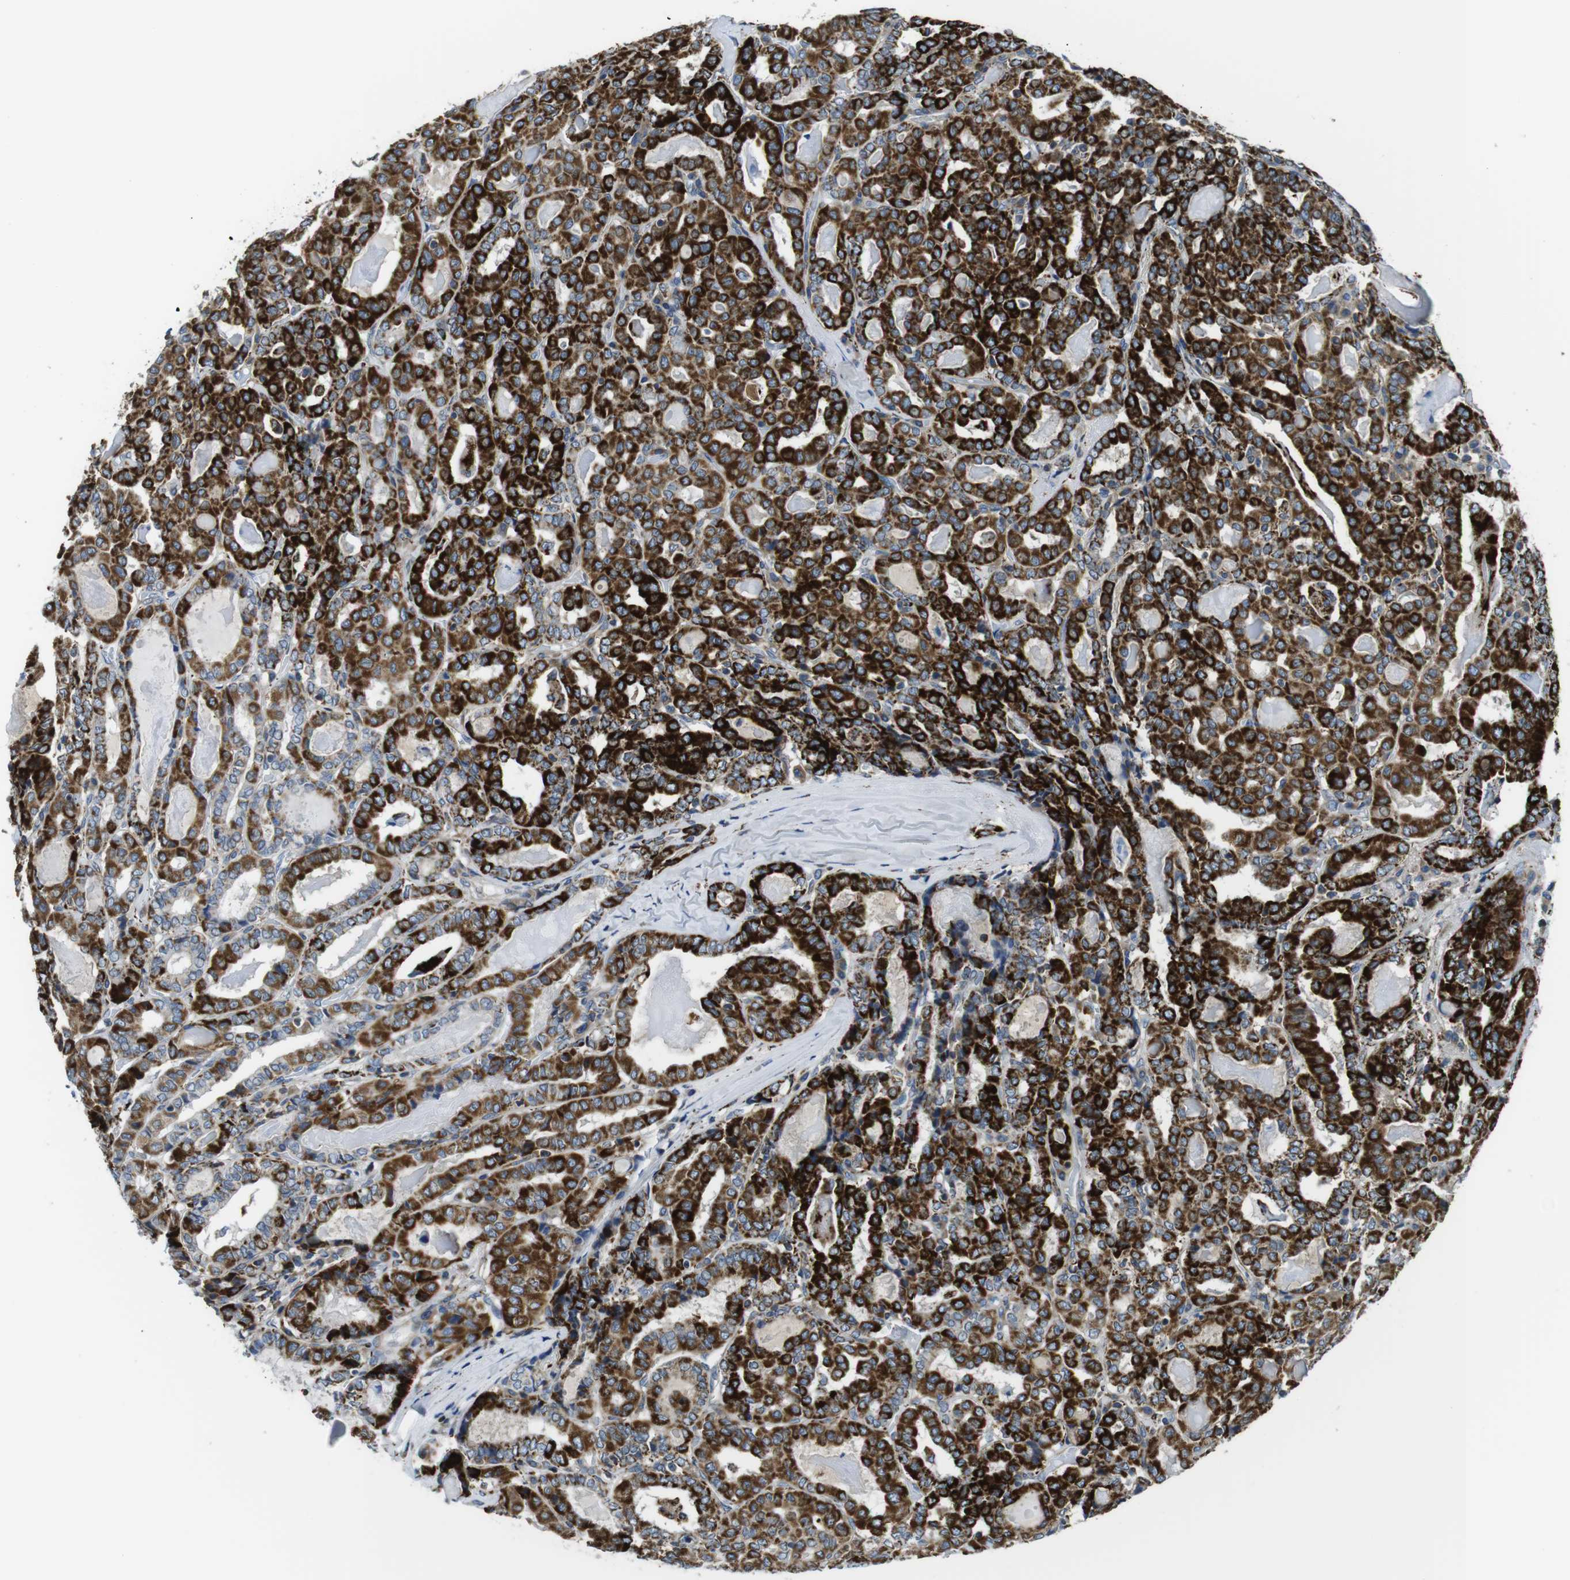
{"staining": {"intensity": "strong", "quantity": "25%-75%", "location": "cytoplasmic/membranous"}, "tissue": "thyroid cancer", "cell_type": "Tumor cells", "image_type": "cancer", "snomed": [{"axis": "morphology", "description": "Papillary adenocarcinoma, NOS"}, {"axis": "topography", "description": "Thyroid gland"}], "caption": "This image reveals immunohistochemistry staining of thyroid papillary adenocarcinoma, with high strong cytoplasmic/membranous positivity in about 25%-75% of tumor cells.", "gene": "KCNE3", "patient": {"sex": "female", "age": 42}}